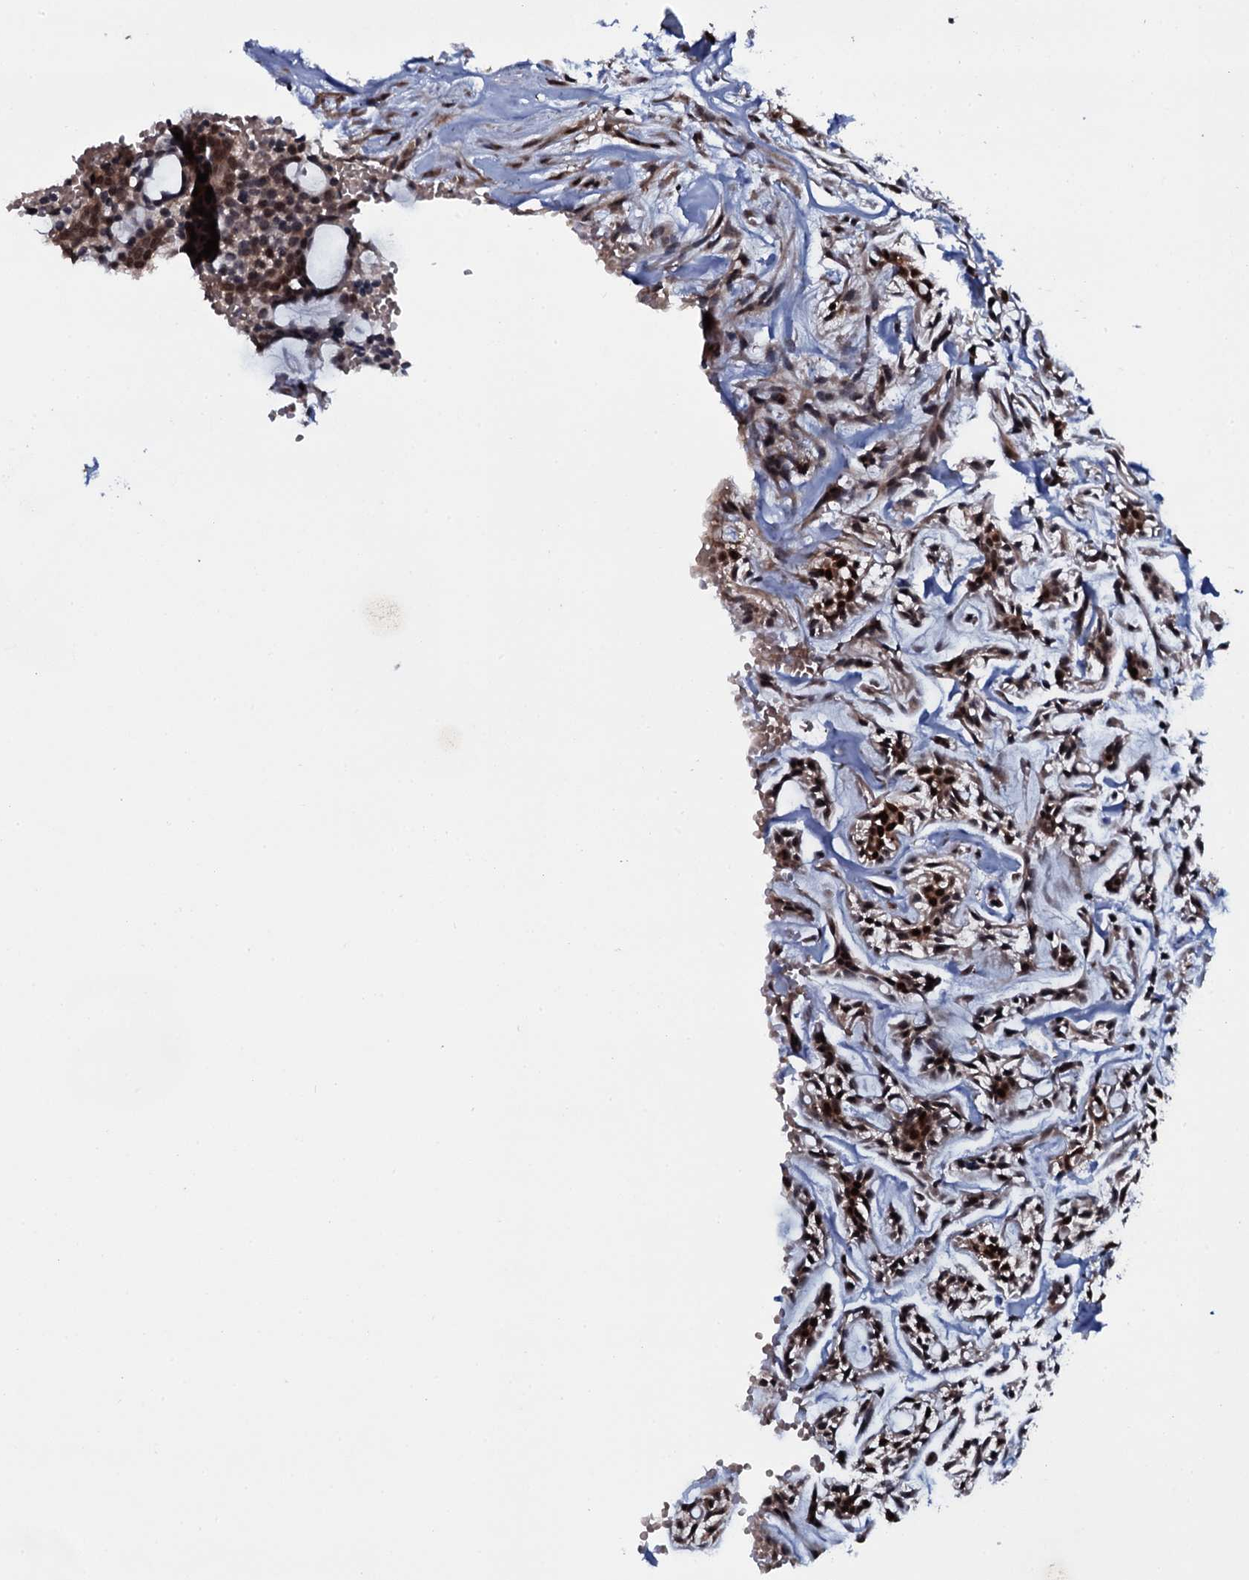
{"staining": {"intensity": "moderate", "quantity": ">75%", "location": "cytoplasmic/membranous,nuclear"}, "tissue": "head and neck cancer", "cell_type": "Tumor cells", "image_type": "cancer", "snomed": [{"axis": "morphology", "description": "Adenocarcinoma, NOS"}, {"axis": "topography", "description": "Salivary gland"}, {"axis": "topography", "description": "Head-Neck"}], "caption": "A micrograph of adenocarcinoma (head and neck) stained for a protein displays moderate cytoplasmic/membranous and nuclear brown staining in tumor cells. The protein is stained brown, and the nuclei are stained in blue (DAB (3,3'-diaminobenzidine) IHC with brightfield microscopy, high magnification).", "gene": "HDDC3", "patient": {"sex": "male", "age": 55}}